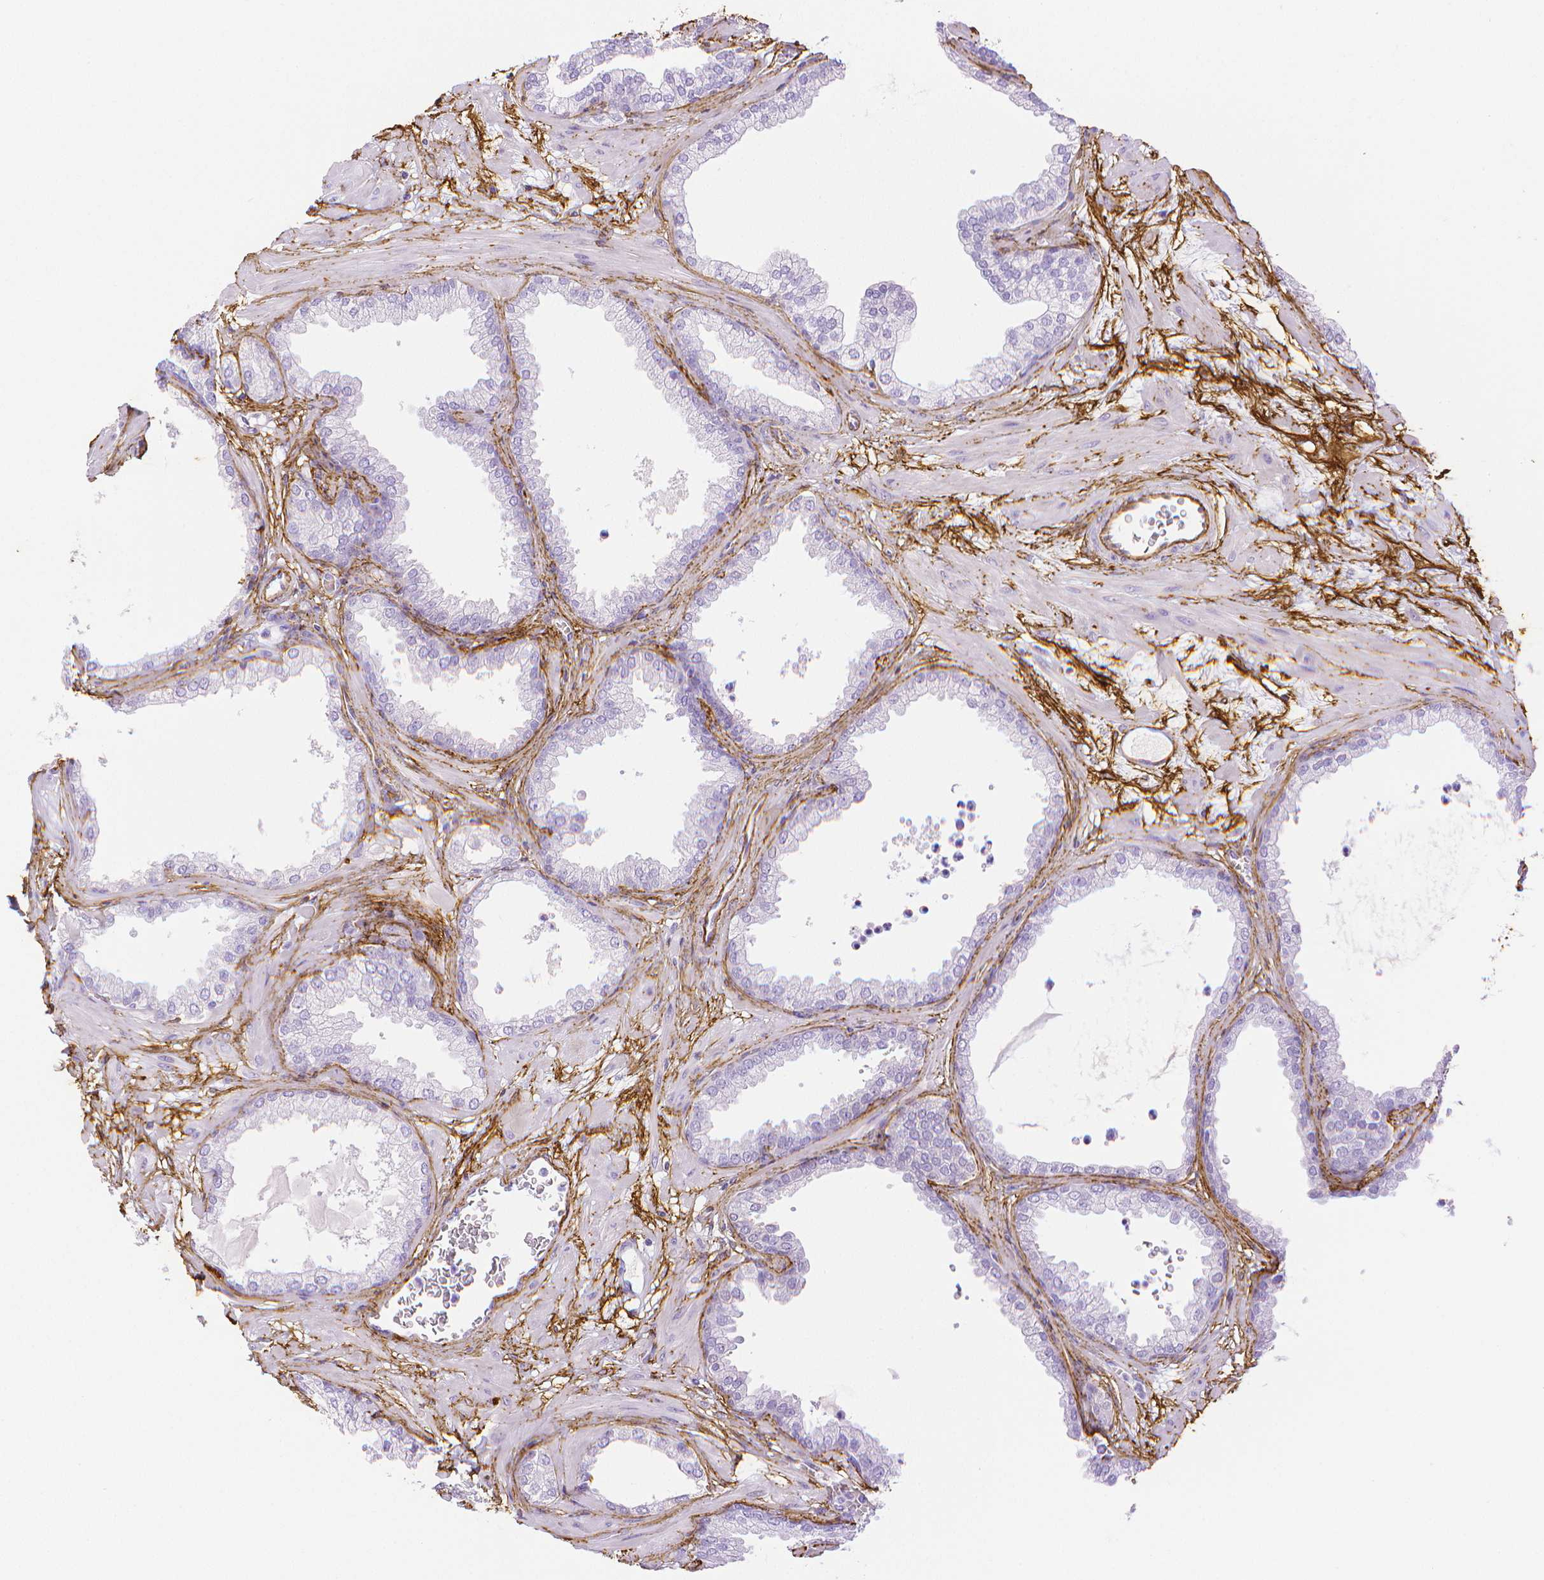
{"staining": {"intensity": "negative", "quantity": "none", "location": "none"}, "tissue": "prostate", "cell_type": "Glandular cells", "image_type": "normal", "snomed": [{"axis": "morphology", "description": "Normal tissue, NOS"}, {"axis": "topography", "description": "Prostate"}], "caption": "Immunohistochemistry (IHC) image of benign prostate: prostate stained with DAB shows no significant protein positivity in glandular cells.", "gene": "FBN1", "patient": {"sex": "male", "age": 37}}